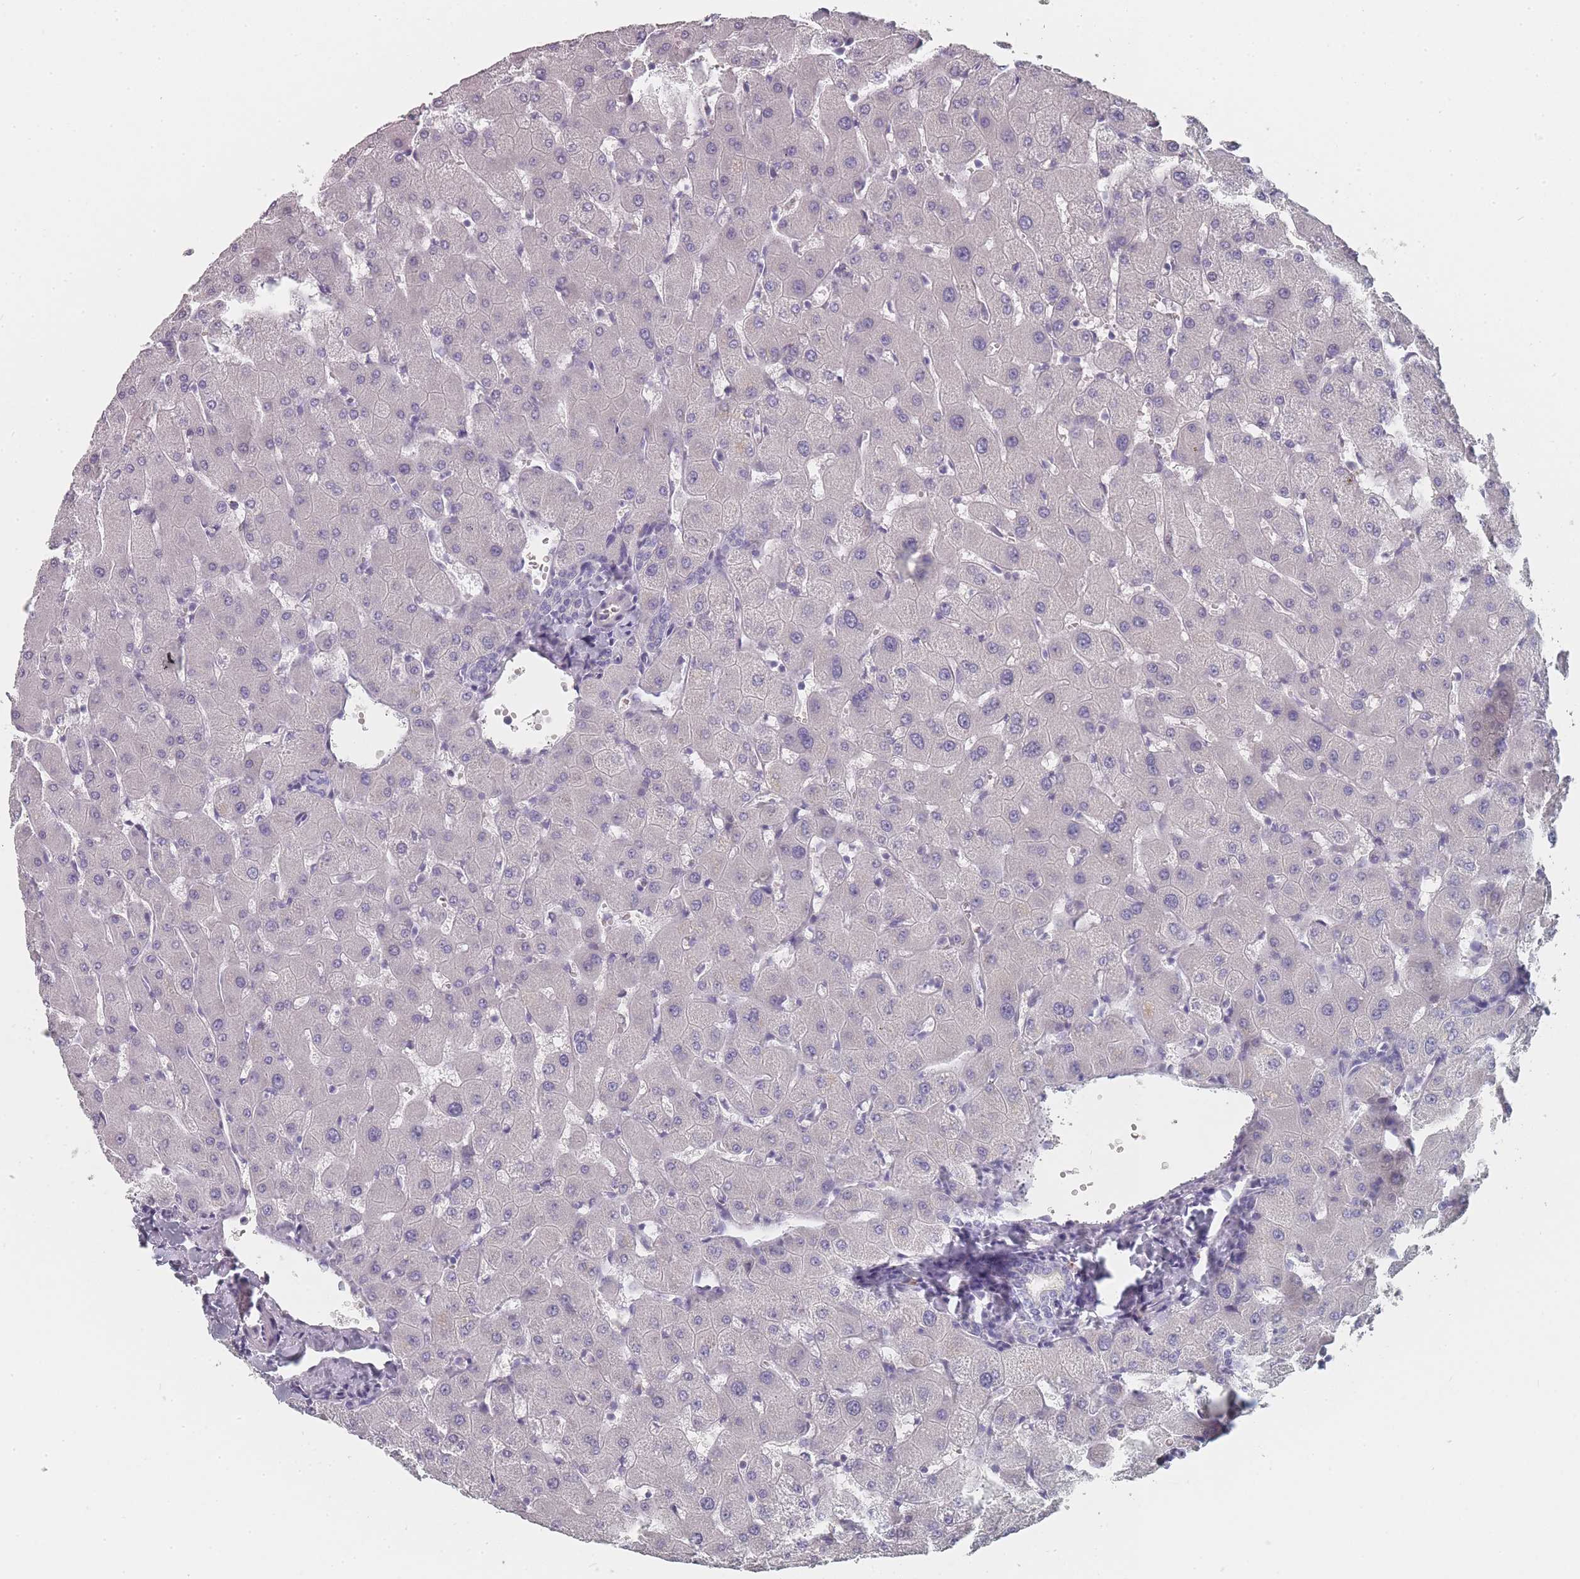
{"staining": {"intensity": "negative", "quantity": "none", "location": "none"}, "tissue": "liver", "cell_type": "Cholangiocytes", "image_type": "normal", "snomed": [{"axis": "morphology", "description": "Normal tissue, NOS"}, {"axis": "topography", "description": "Liver"}], "caption": "This is a image of IHC staining of normal liver, which shows no staining in cholangiocytes. (DAB (3,3'-diaminobenzidine) IHC, high magnification).", "gene": "SLC35E4", "patient": {"sex": "female", "age": 63}}